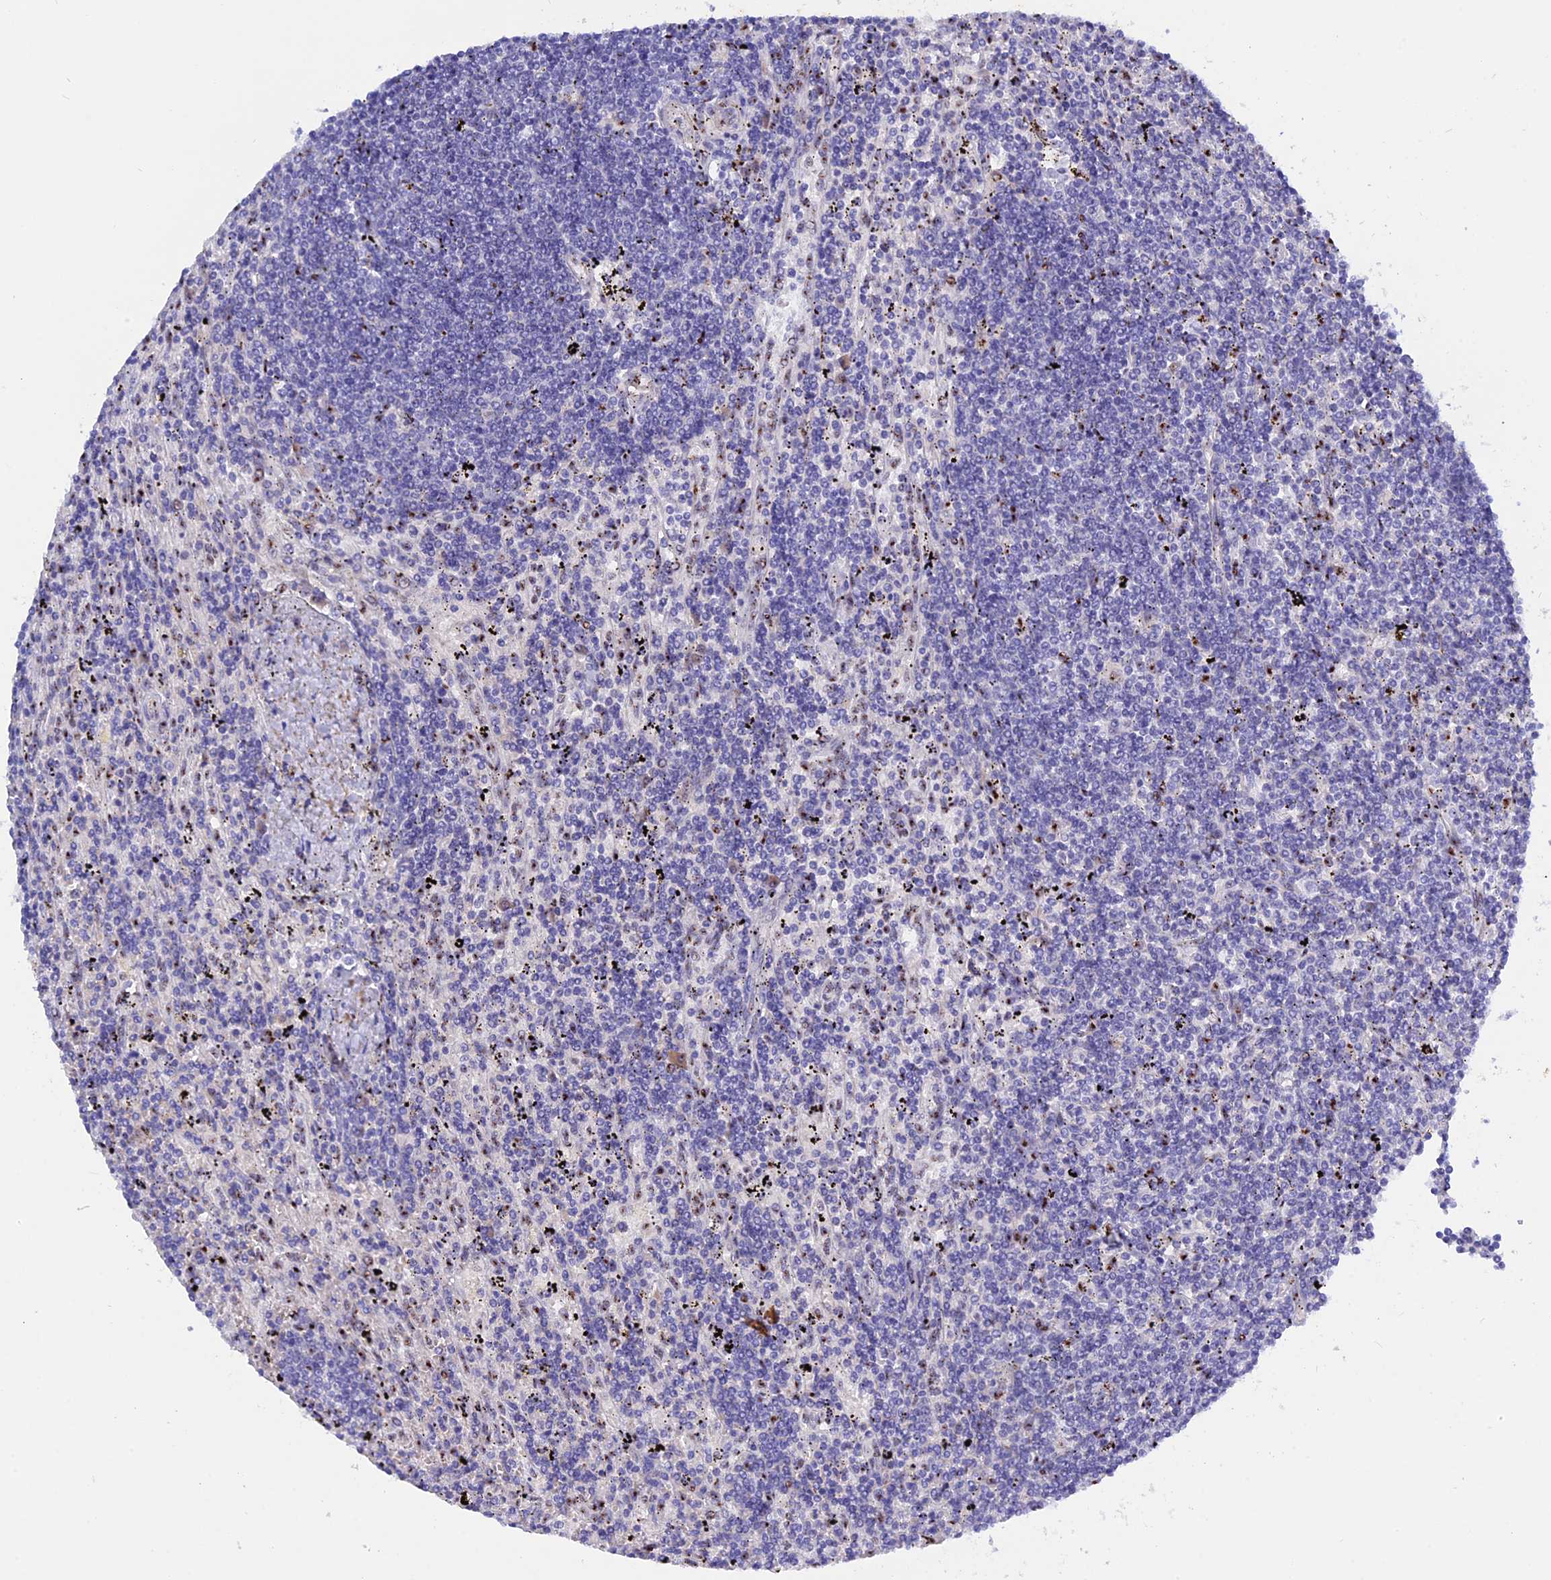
{"staining": {"intensity": "negative", "quantity": "none", "location": "none"}, "tissue": "lymphoma", "cell_type": "Tumor cells", "image_type": "cancer", "snomed": [{"axis": "morphology", "description": "Malignant lymphoma, non-Hodgkin's type, Low grade"}, {"axis": "topography", "description": "Spleen"}], "caption": "Lymphoma stained for a protein using immunohistochemistry displays no positivity tumor cells.", "gene": "GK5", "patient": {"sex": "male", "age": 76}}